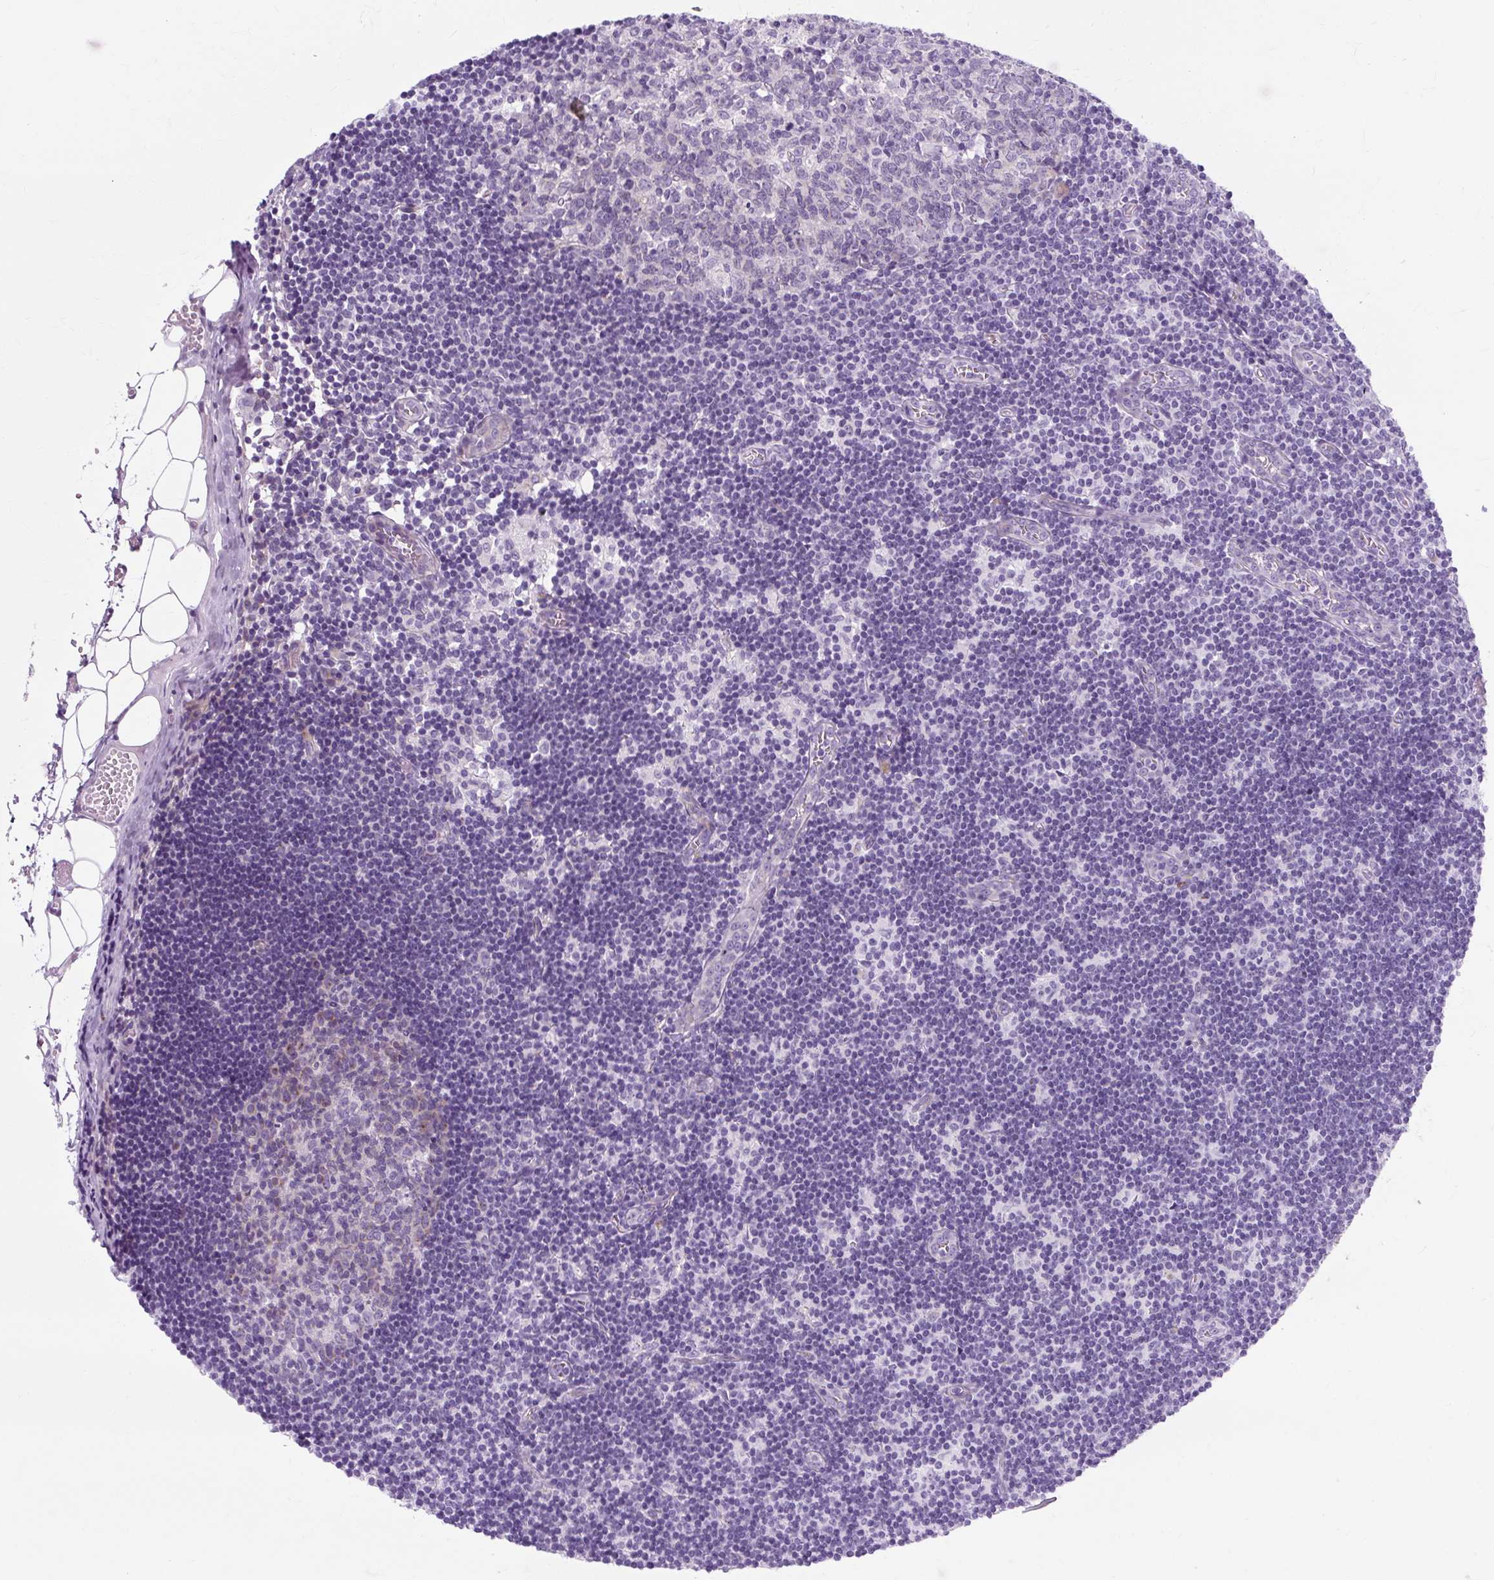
{"staining": {"intensity": "negative", "quantity": "none", "location": "none"}, "tissue": "lymph node", "cell_type": "Germinal center cells", "image_type": "normal", "snomed": [{"axis": "morphology", "description": "Normal tissue, NOS"}, {"axis": "topography", "description": "Lymph node"}], "caption": "Immunohistochemistry (IHC) photomicrograph of normal lymph node stained for a protein (brown), which exhibits no positivity in germinal center cells. Nuclei are stained in blue.", "gene": "TMEM89", "patient": {"sex": "female", "age": 31}}